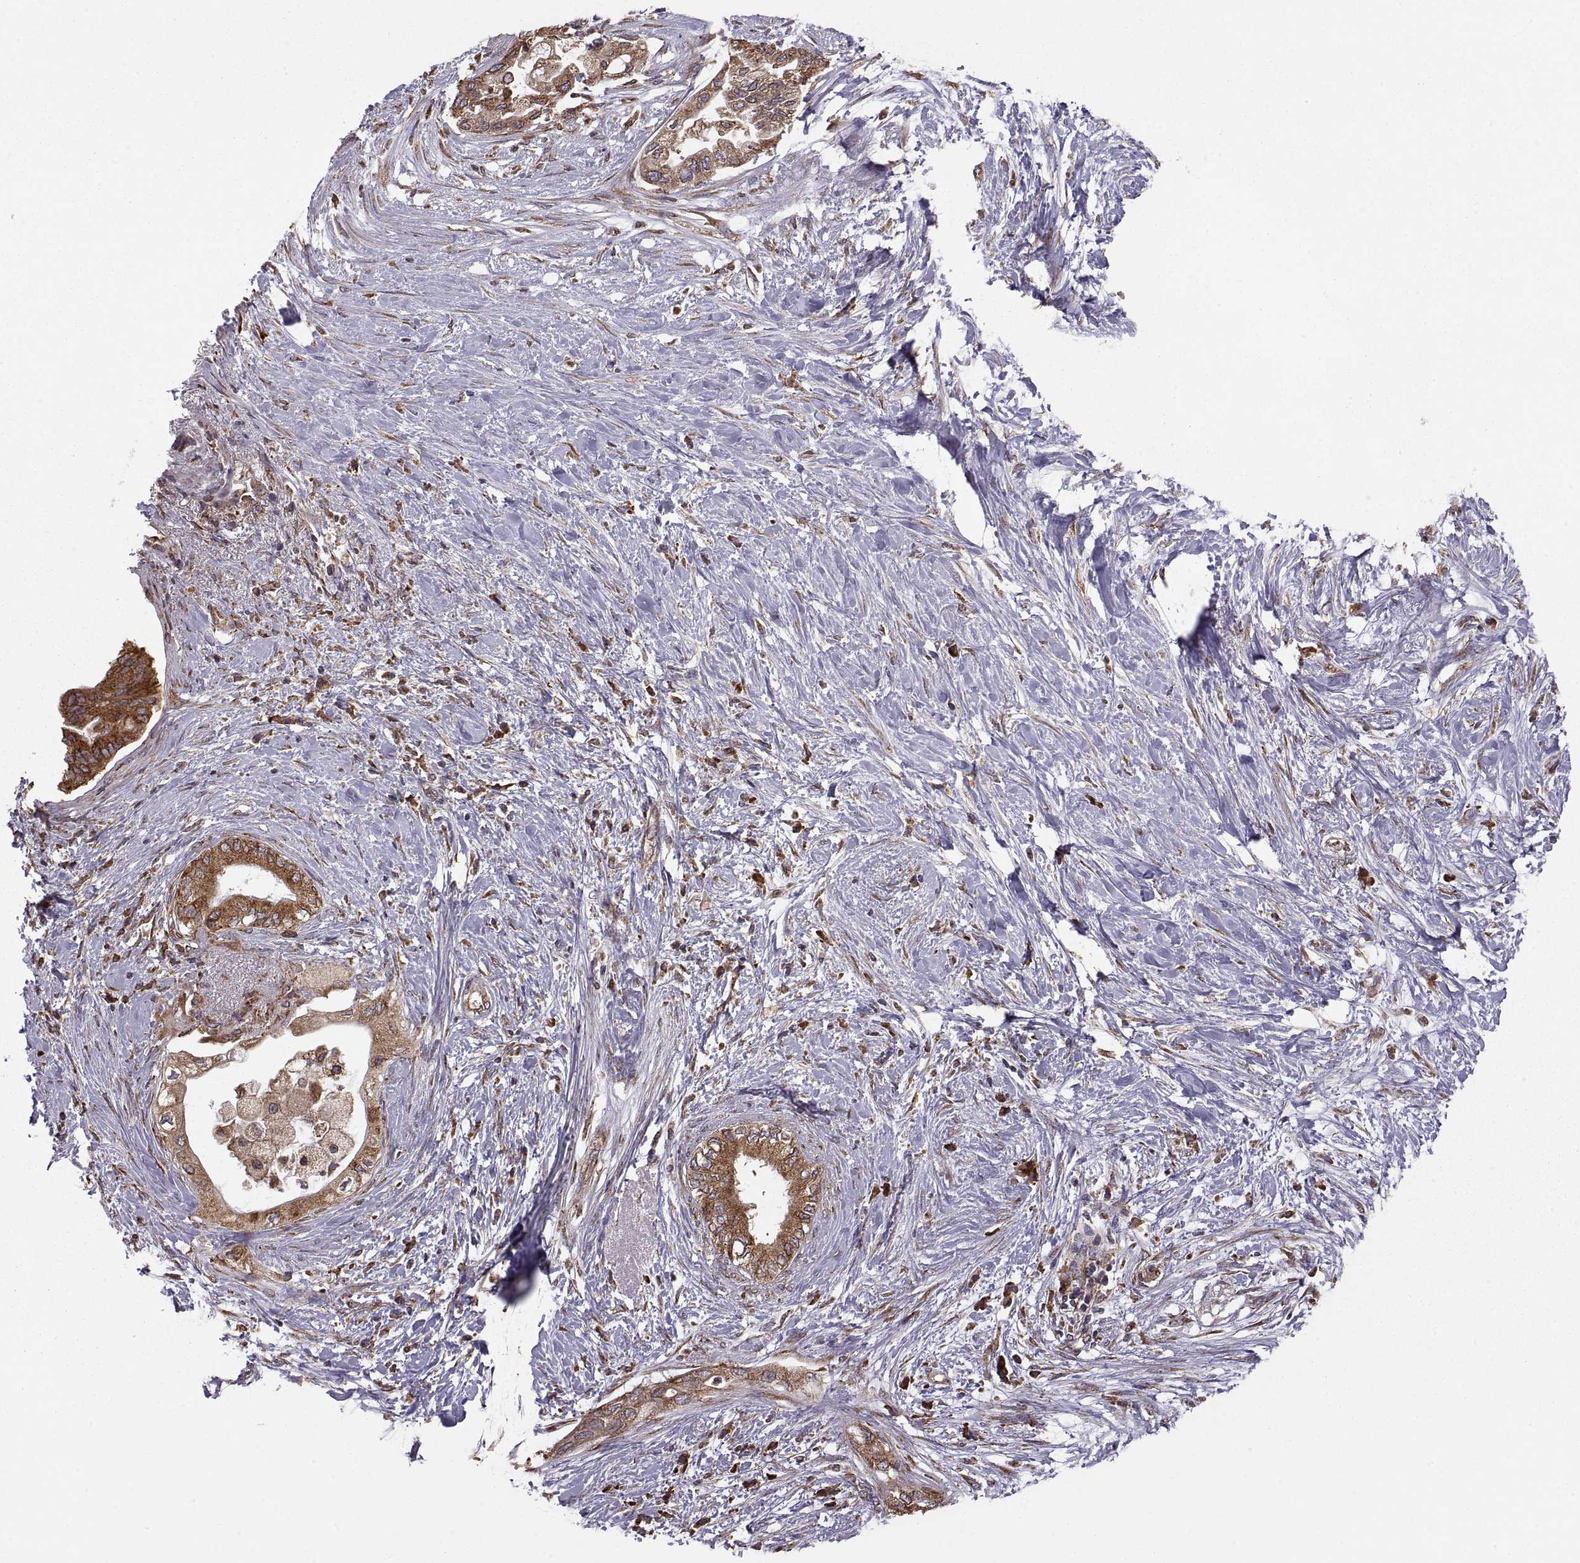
{"staining": {"intensity": "moderate", "quantity": "25%-75%", "location": "cytoplasmic/membranous"}, "tissue": "pancreatic cancer", "cell_type": "Tumor cells", "image_type": "cancer", "snomed": [{"axis": "morphology", "description": "Normal tissue, NOS"}, {"axis": "morphology", "description": "Adenocarcinoma, NOS"}, {"axis": "topography", "description": "Pancreas"}, {"axis": "topography", "description": "Duodenum"}], "caption": "IHC (DAB) staining of human pancreatic cancer (adenocarcinoma) shows moderate cytoplasmic/membranous protein positivity in approximately 25%-75% of tumor cells. (Stains: DAB in brown, nuclei in blue, Microscopy: brightfield microscopy at high magnification).", "gene": "PDIA3", "patient": {"sex": "female", "age": 60}}